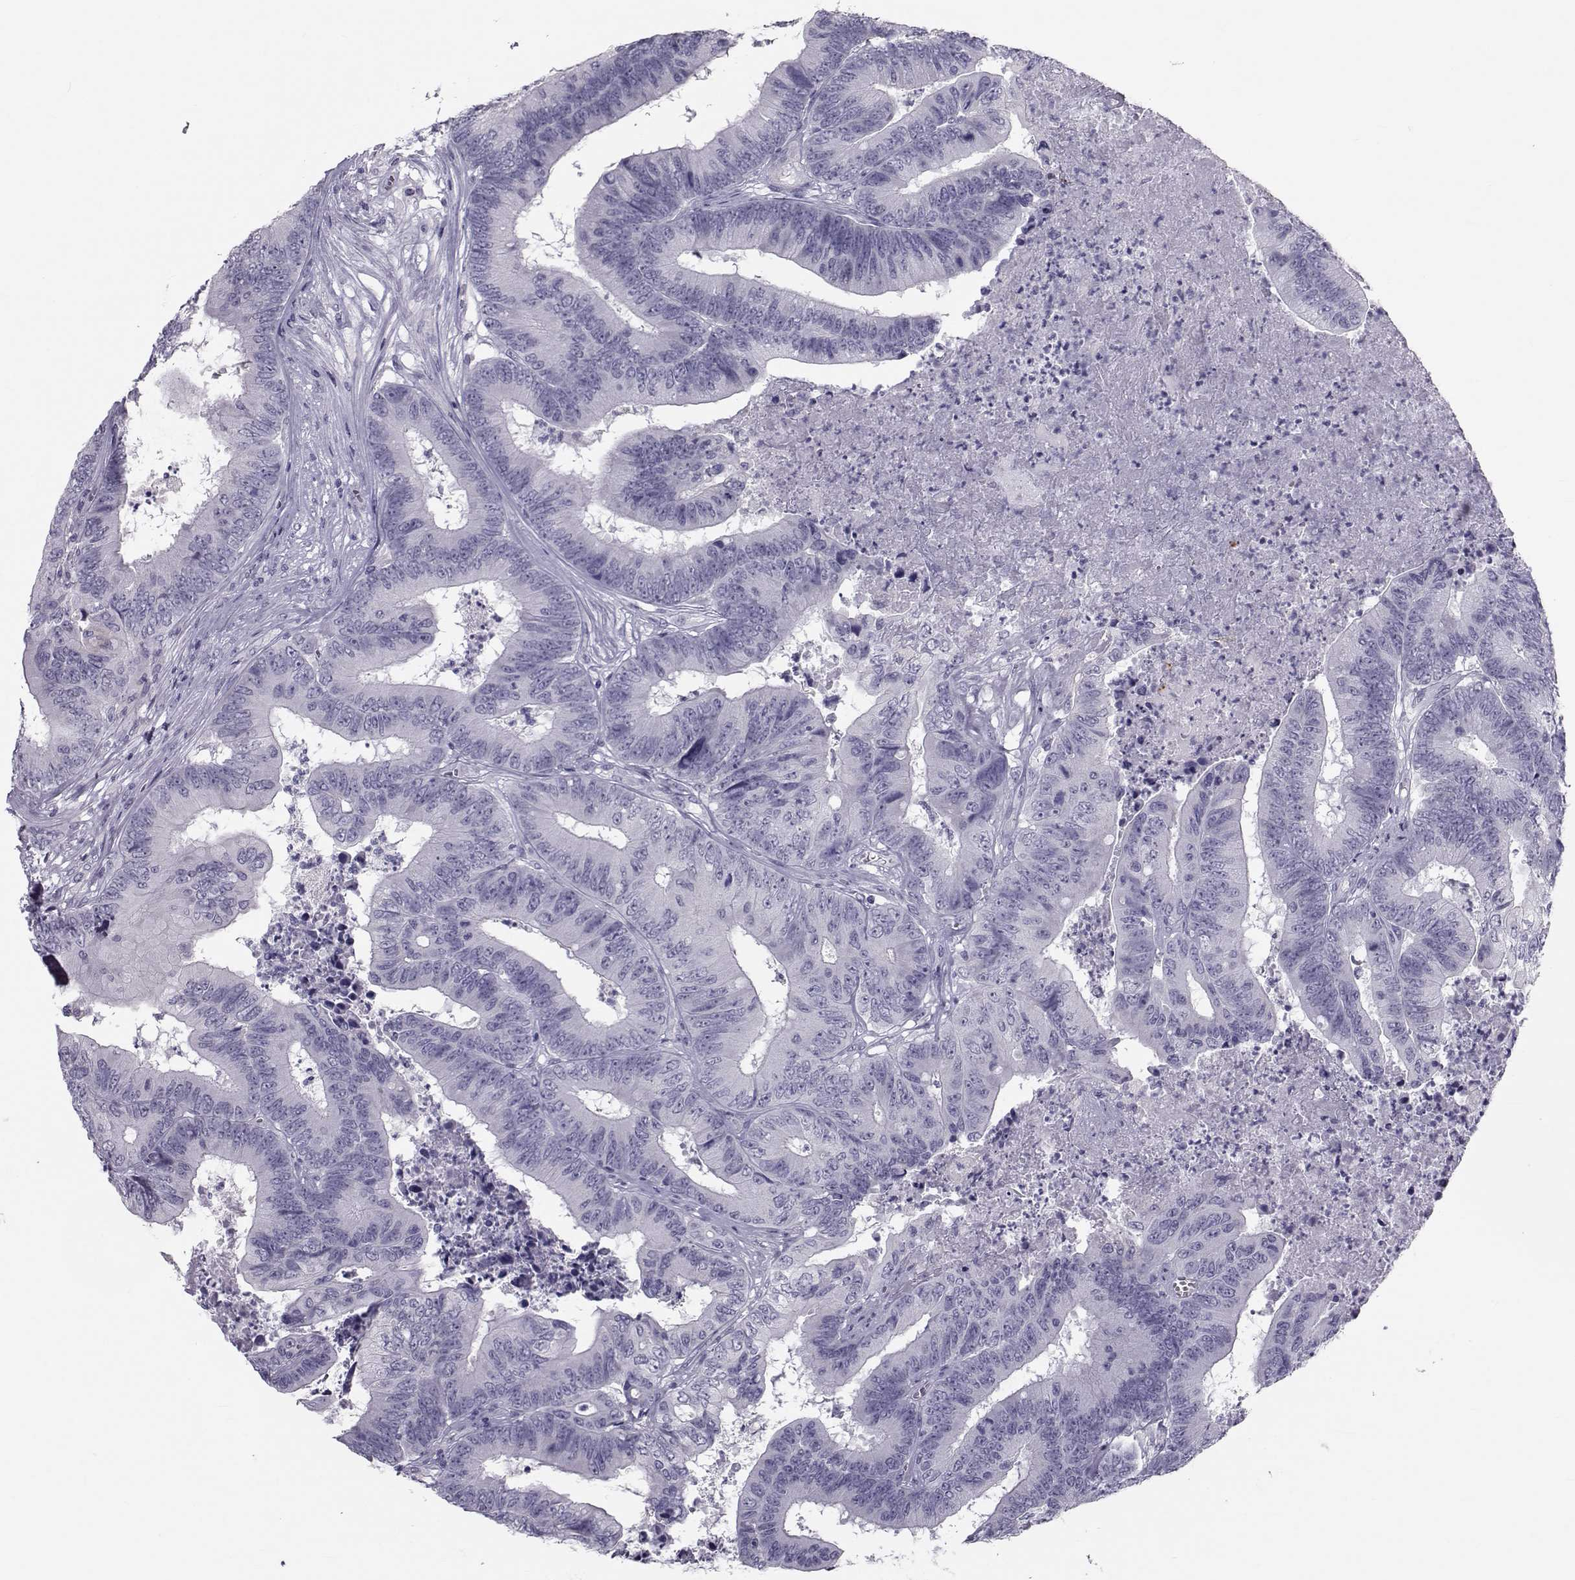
{"staining": {"intensity": "negative", "quantity": "none", "location": "none"}, "tissue": "colorectal cancer", "cell_type": "Tumor cells", "image_type": "cancer", "snomed": [{"axis": "morphology", "description": "Adenocarcinoma, NOS"}, {"axis": "topography", "description": "Colon"}], "caption": "Immunohistochemical staining of colorectal cancer (adenocarcinoma) exhibits no significant expression in tumor cells.", "gene": "GARIN3", "patient": {"sex": "male", "age": 84}}